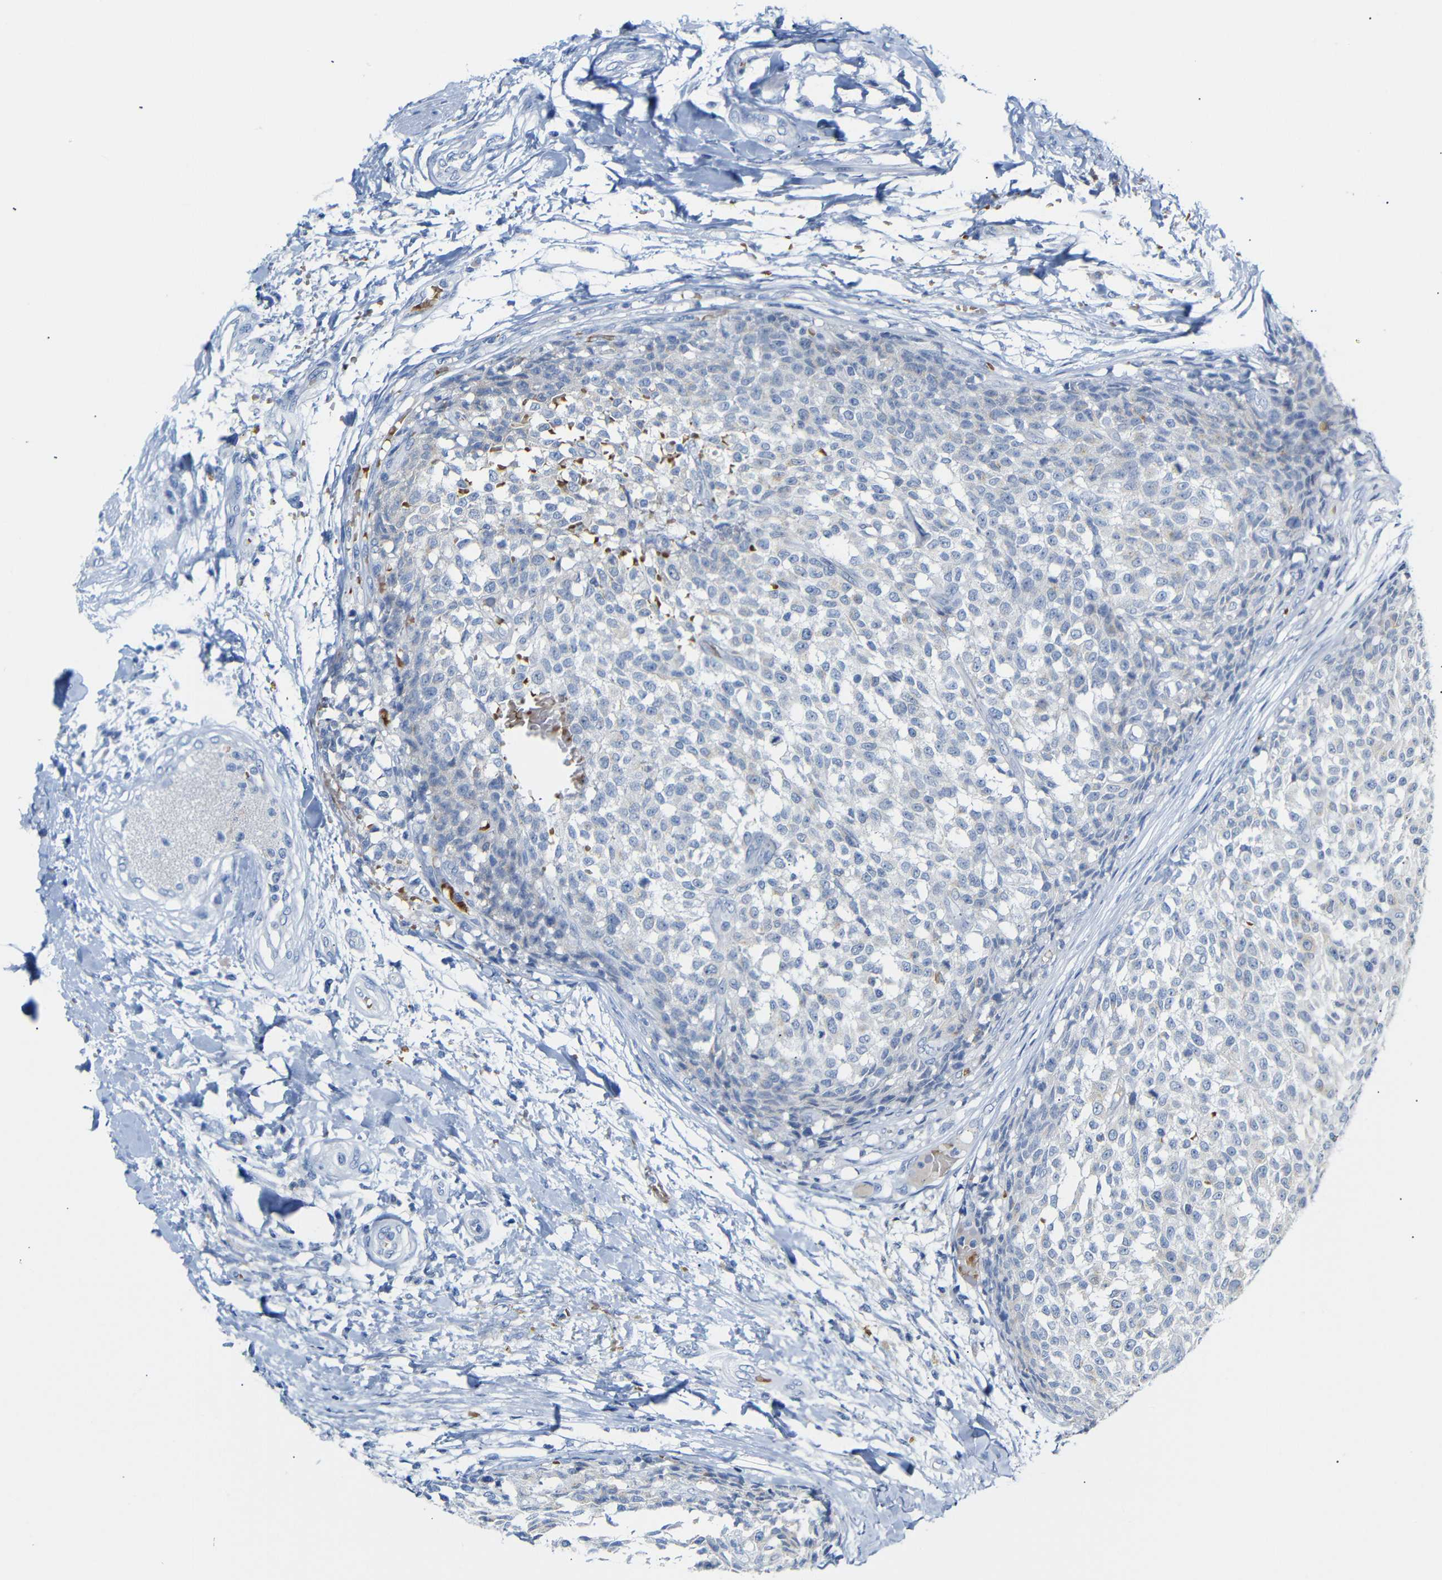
{"staining": {"intensity": "negative", "quantity": "none", "location": "none"}, "tissue": "testis cancer", "cell_type": "Tumor cells", "image_type": "cancer", "snomed": [{"axis": "morphology", "description": "Seminoma, NOS"}, {"axis": "topography", "description": "Testis"}], "caption": "DAB immunohistochemical staining of human testis seminoma shows no significant positivity in tumor cells.", "gene": "ERVMER34-1", "patient": {"sex": "male", "age": 59}}